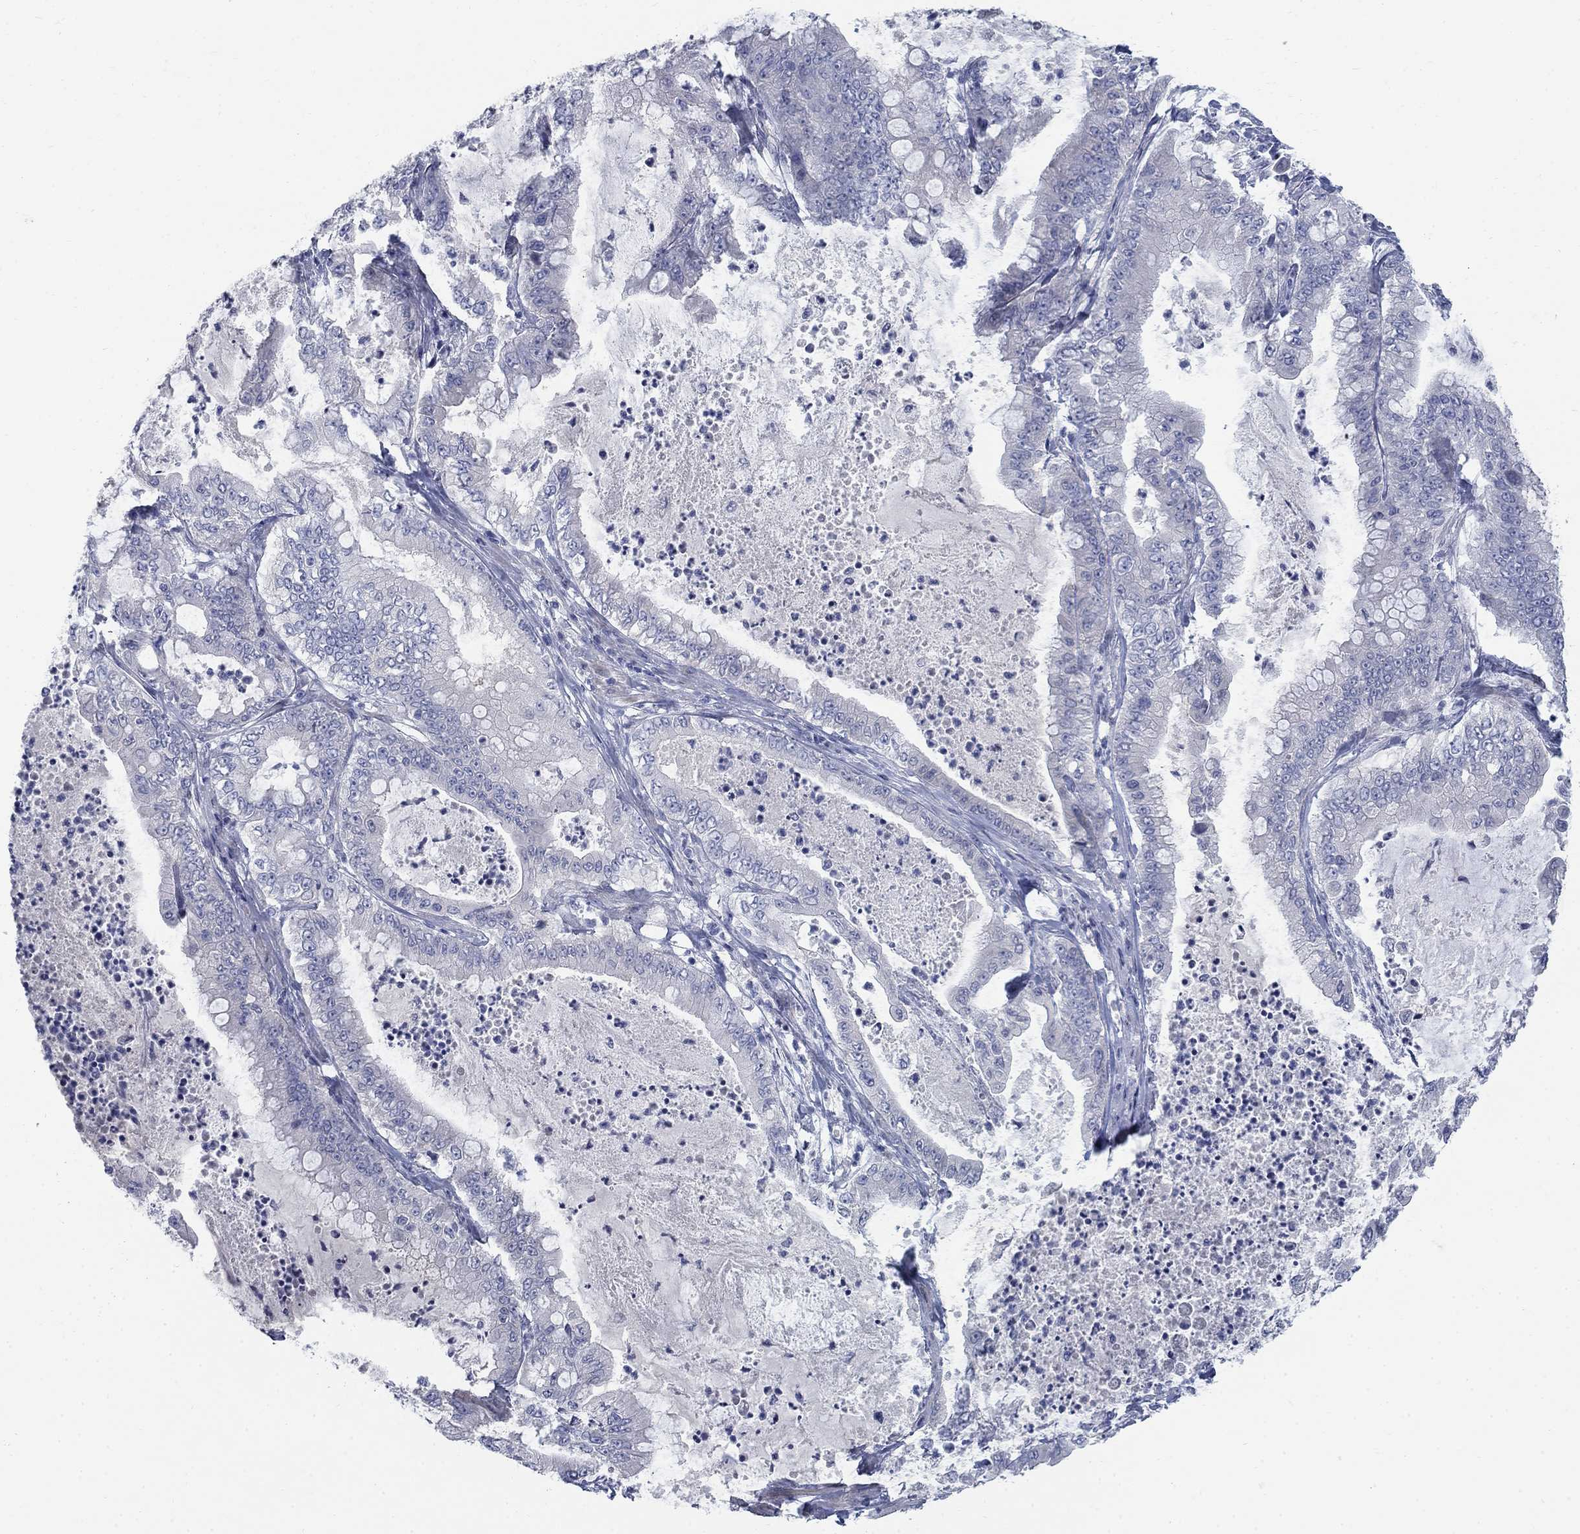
{"staining": {"intensity": "negative", "quantity": "none", "location": "none"}, "tissue": "pancreatic cancer", "cell_type": "Tumor cells", "image_type": "cancer", "snomed": [{"axis": "morphology", "description": "Adenocarcinoma, NOS"}, {"axis": "topography", "description": "Pancreas"}], "caption": "A micrograph of adenocarcinoma (pancreatic) stained for a protein displays no brown staining in tumor cells.", "gene": "DNER", "patient": {"sex": "male", "age": 71}}